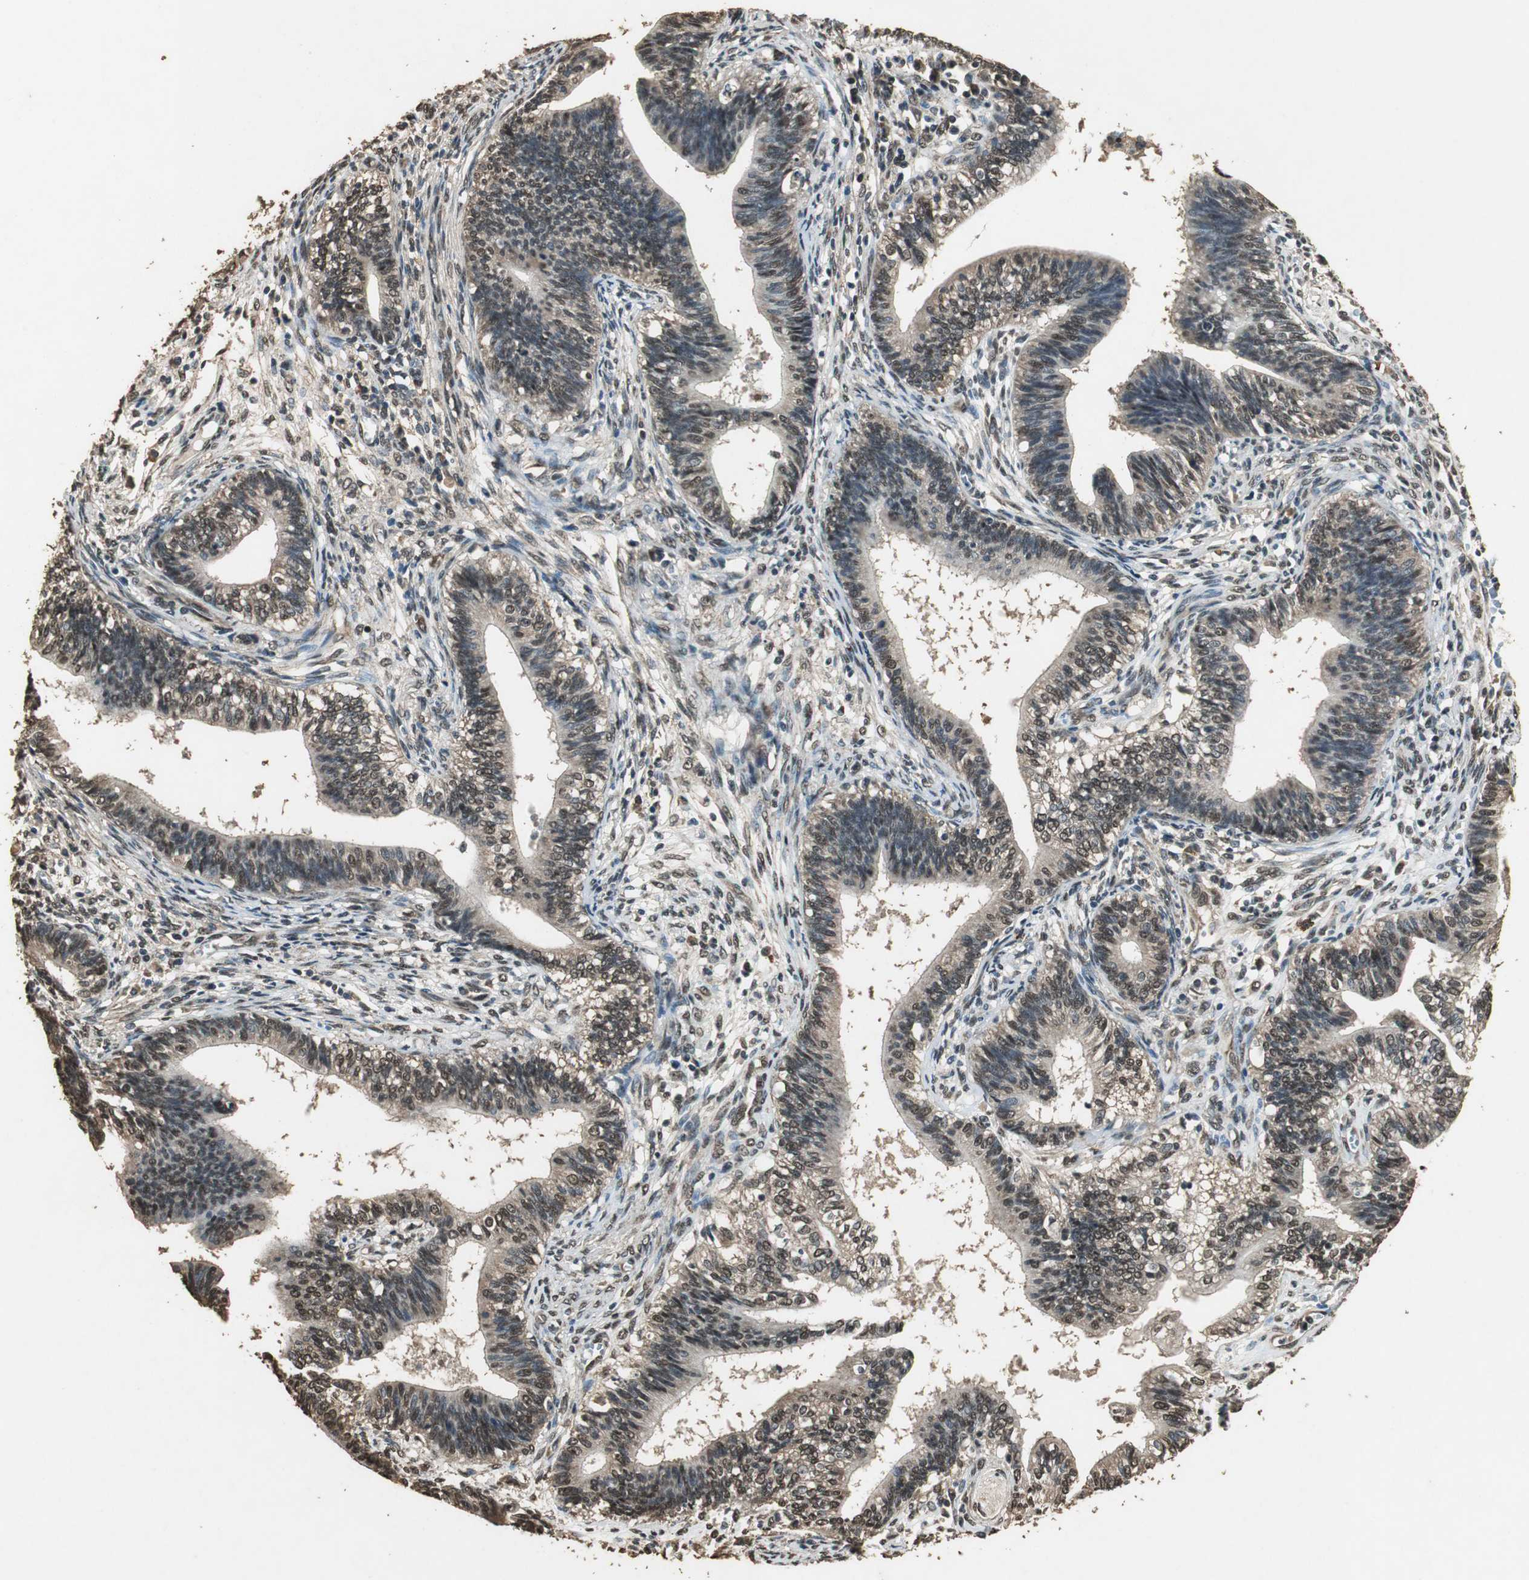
{"staining": {"intensity": "moderate", "quantity": ">75%", "location": "cytoplasmic/membranous,nuclear"}, "tissue": "cervical cancer", "cell_type": "Tumor cells", "image_type": "cancer", "snomed": [{"axis": "morphology", "description": "Adenocarcinoma, NOS"}, {"axis": "topography", "description": "Cervix"}], "caption": "This is a photomicrograph of immunohistochemistry staining of cervical adenocarcinoma, which shows moderate positivity in the cytoplasmic/membranous and nuclear of tumor cells.", "gene": "PPP1R13B", "patient": {"sex": "female", "age": 44}}